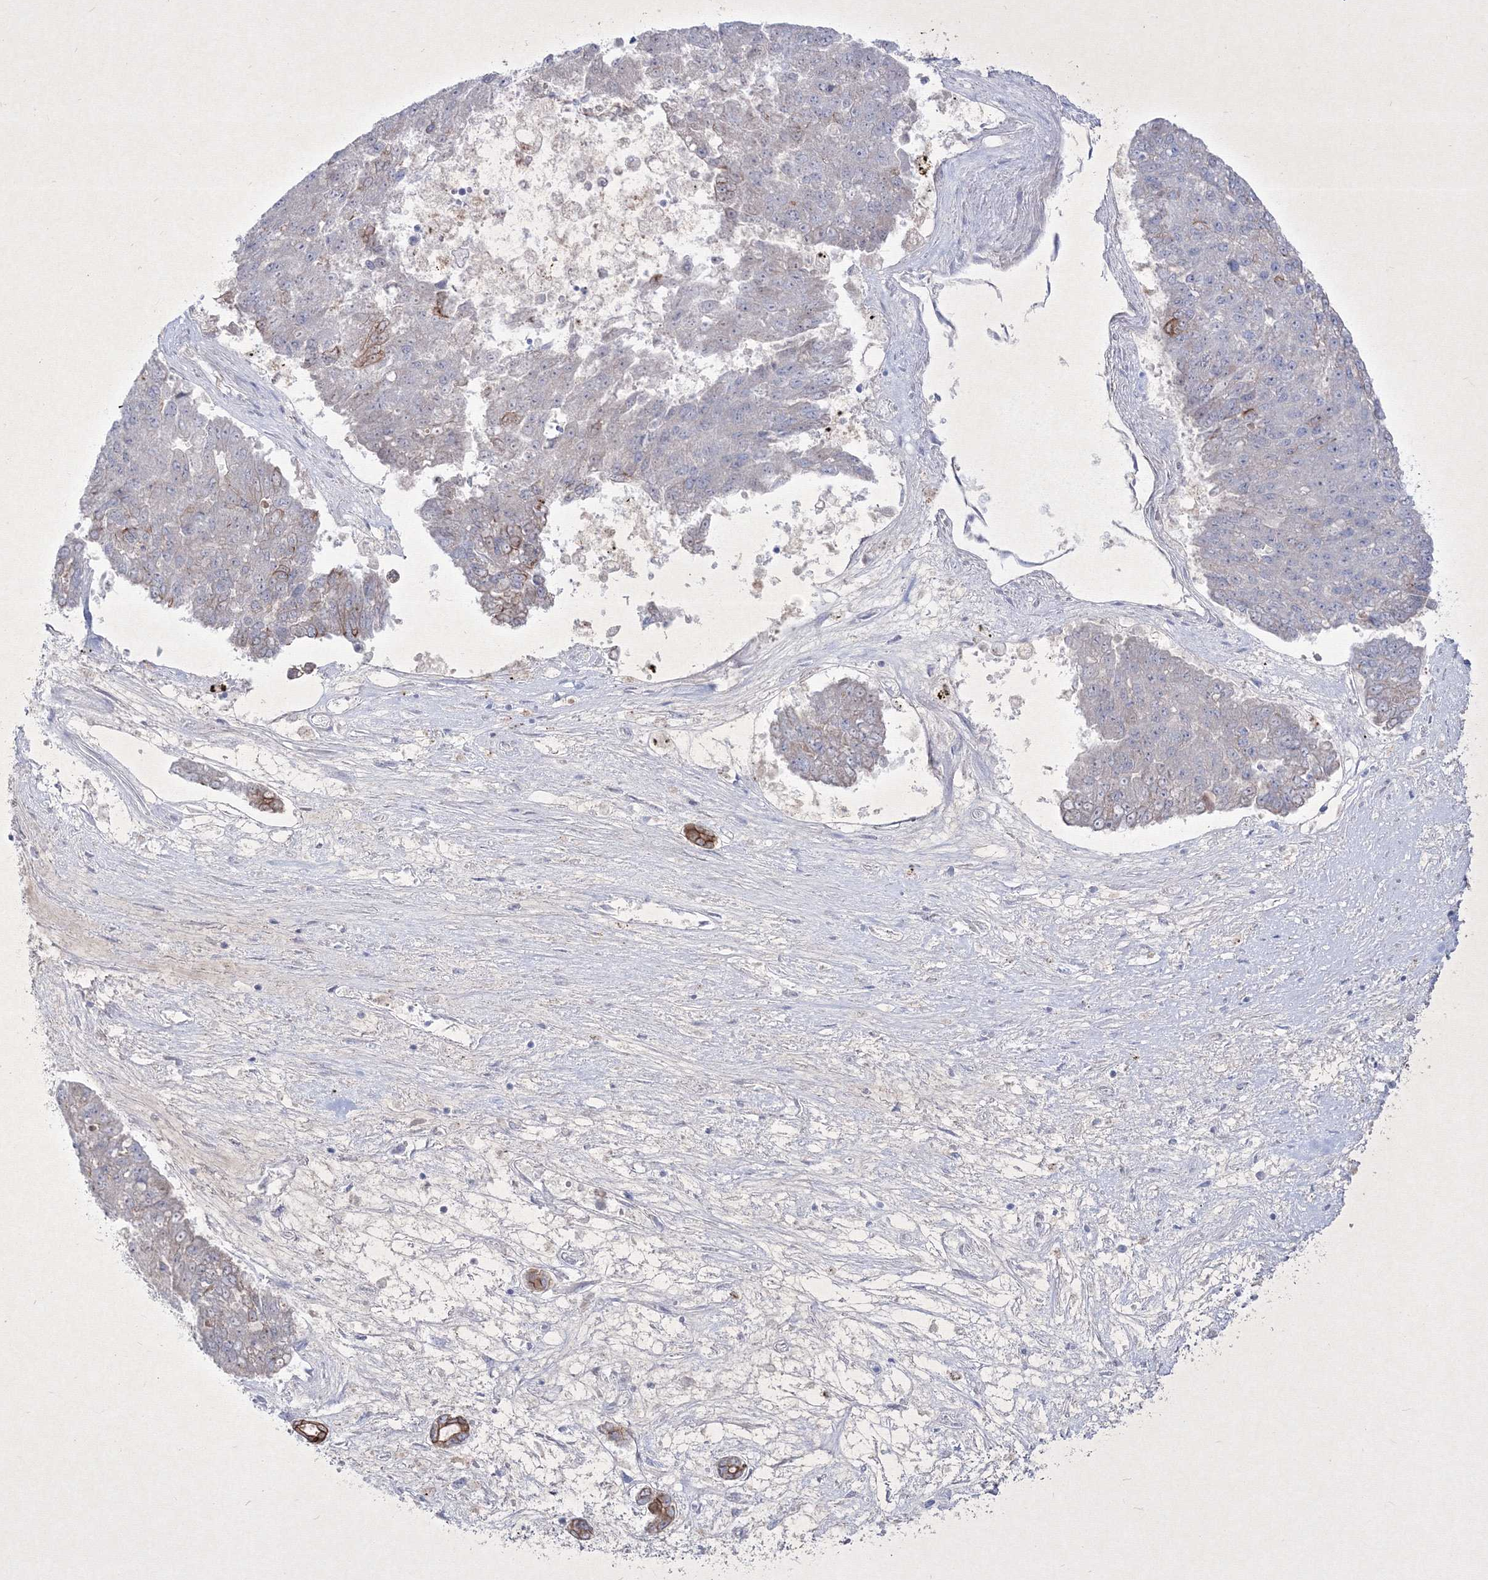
{"staining": {"intensity": "negative", "quantity": "none", "location": "none"}, "tissue": "pancreatic cancer", "cell_type": "Tumor cells", "image_type": "cancer", "snomed": [{"axis": "morphology", "description": "Adenocarcinoma, NOS"}, {"axis": "topography", "description": "Pancreas"}], "caption": "This micrograph is of adenocarcinoma (pancreatic) stained with immunohistochemistry (IHC) to label a protein in brown with the nuclei are counter-stained blue. There is no positivity in tumor cells.", "gene": "TMEM139", "patient": {"sex": "male", "age": 50}}